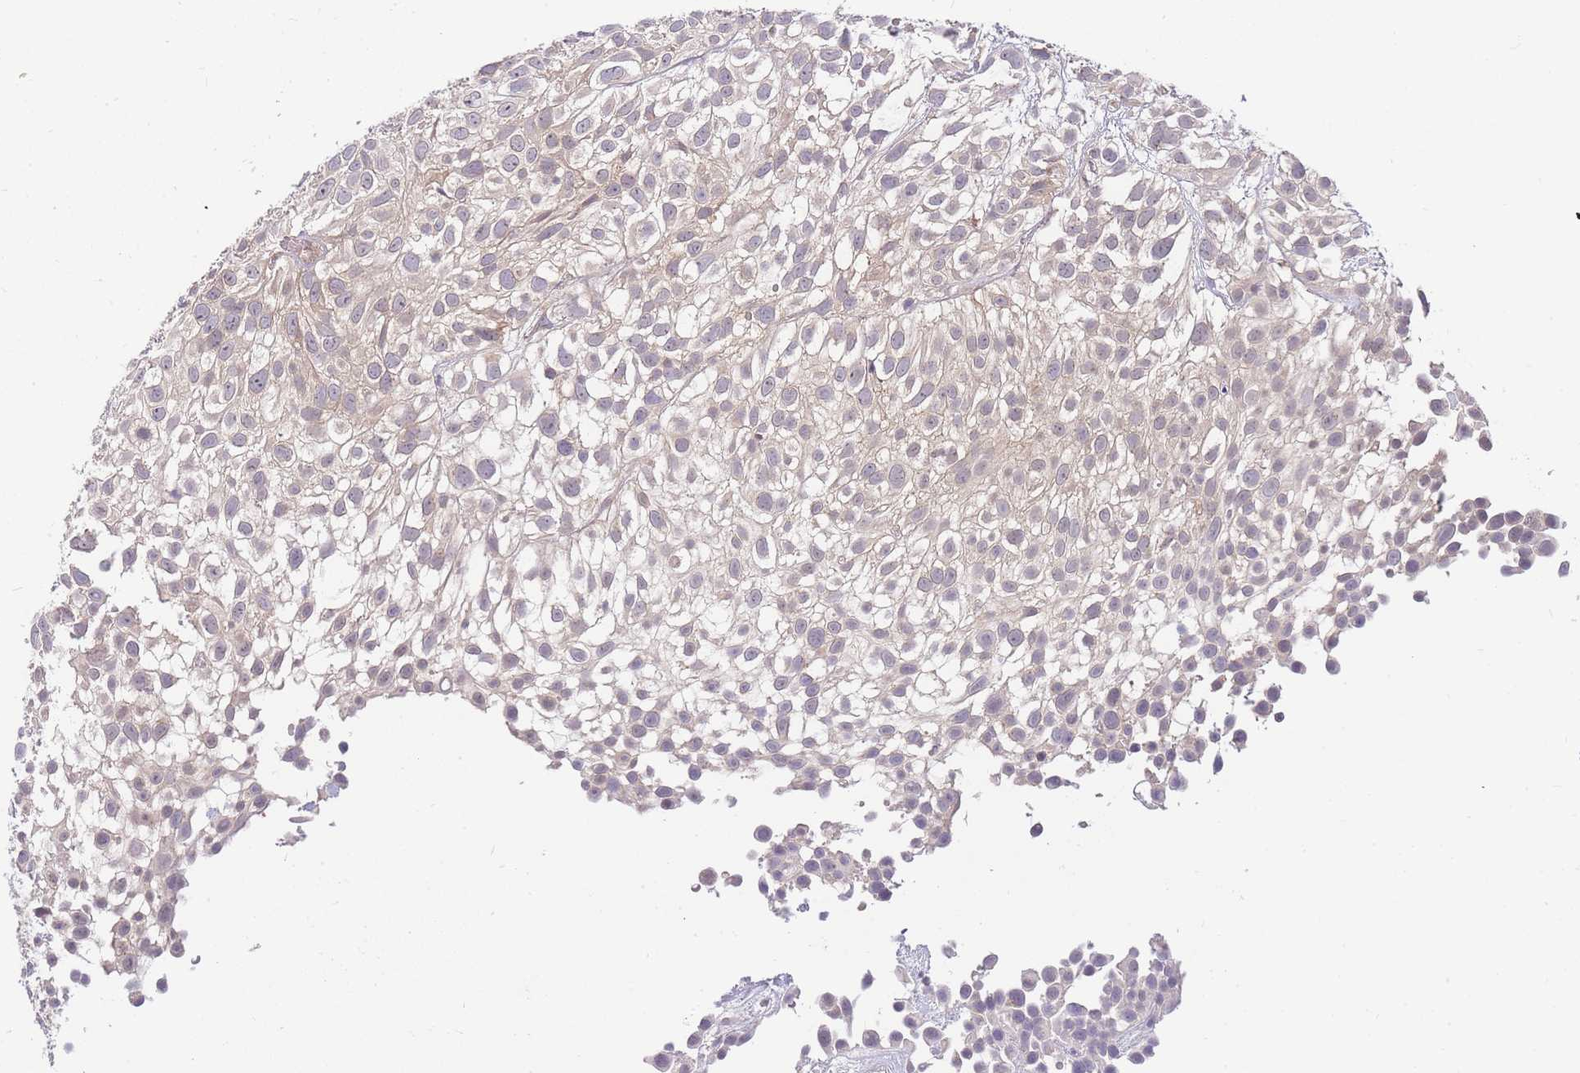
{"staining": {"intensity": "weak", "quantity": "25%-75%", "location": "cytoplasmic/membranous"}, "tissue": "urothelial cancer", "cell_type": "Tumor cells", "image_type": "cancer", "snomed": [{"axis": "morphology", "description": "Urothelial carcinoma, High grade"}, {"axis": "topography", "description": "Urinary bladder"}], "caption": "IHC of human urothelial cancer demonstrates low levels of weak cytoplasmic/membranous positivity in about 25%-75% of tumor cells.", "gene": "ZNF577", "patient": {"sex": "male", "age": 56}}